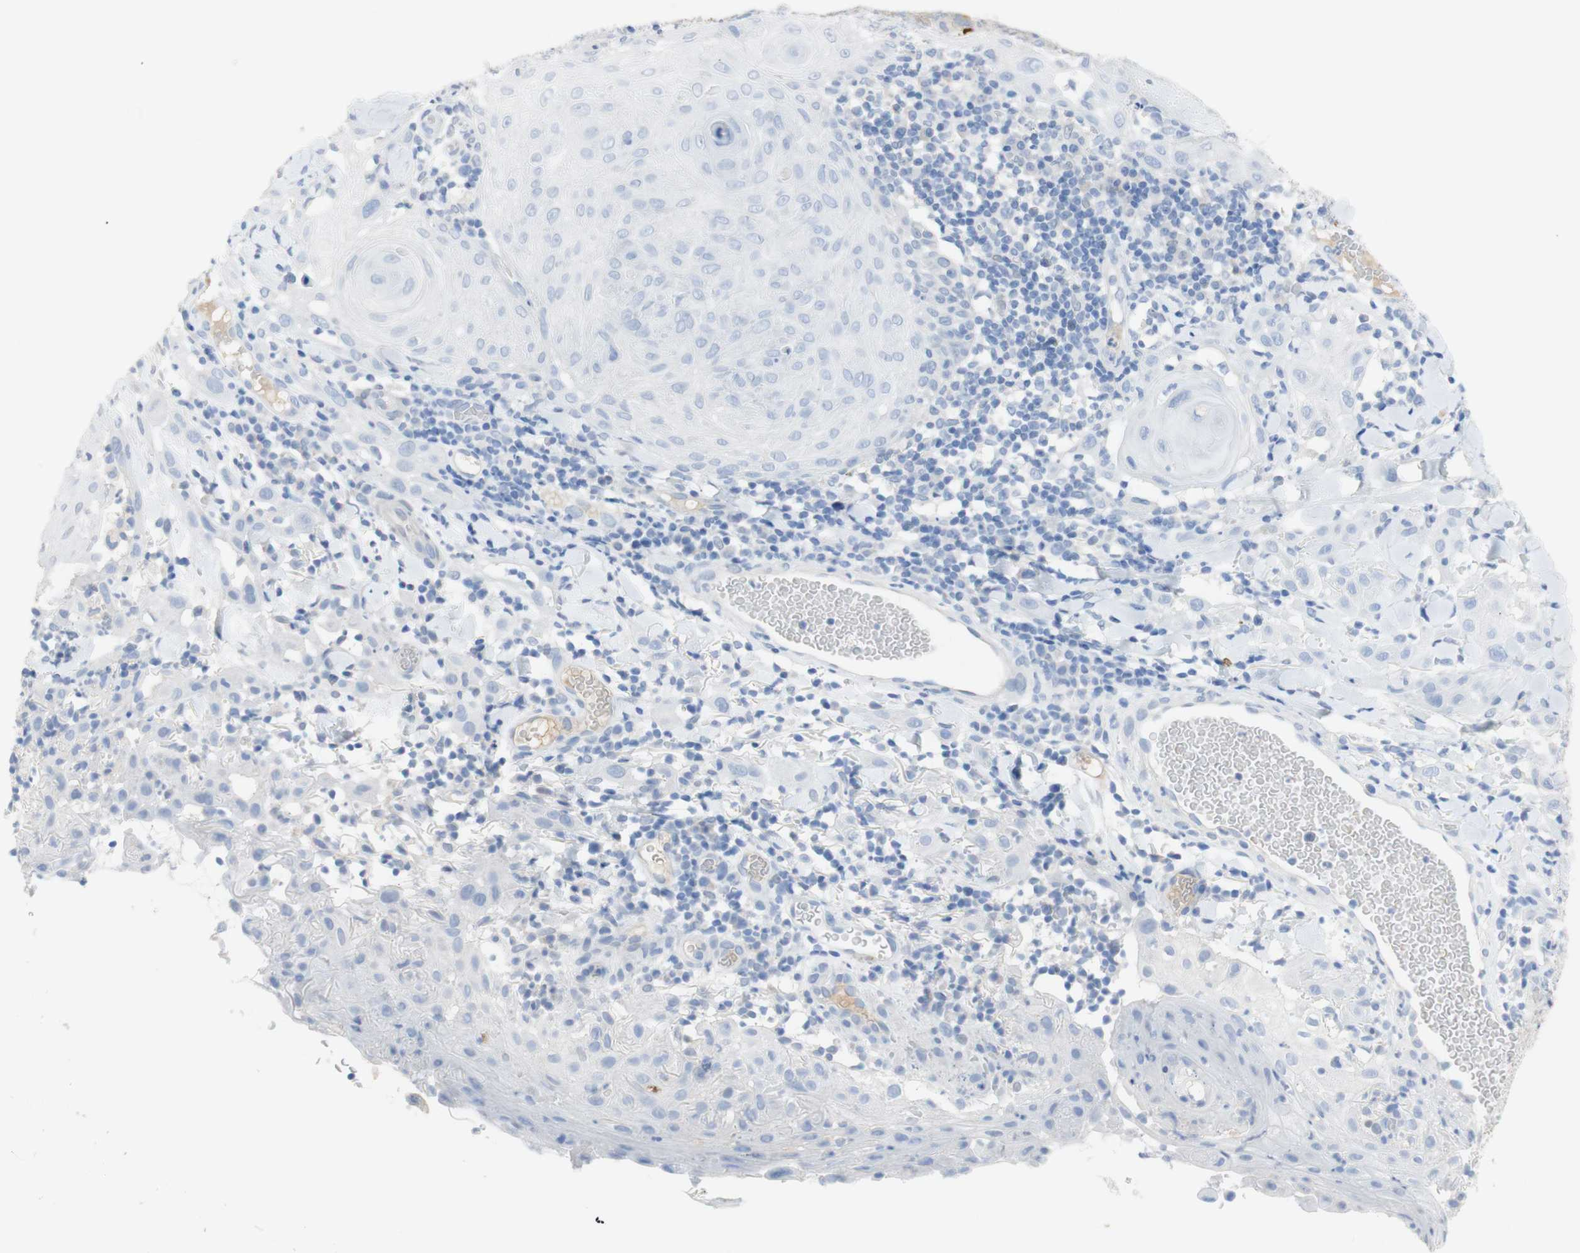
{"staining": {"intensity": "negative", "quantity": "none", "location": "none"}, "tissue": "skin cancer", "cell_type": "Tumor cells", "image_type": "cancer", "snomed": [{"axis": "morphology", "description": "Squamous cell carcinoma, NOS"}, {"axis": "topography", "description": "Skin"}], "caption": "Immunohistochemistry (IHC) histopathology image of neoplastic tissue: squamous cell carcinoma (skin) stained with DAB exhibits no significant protein positivity in tumor cells. (Stains: DAB immunohistochemistry (IHC) with hematoxylin counter stain, Microscopy: brightfield microscopy at high magnification).", "gene": "SELENBP1", "patient": {"sex": "male", "age": 24}}